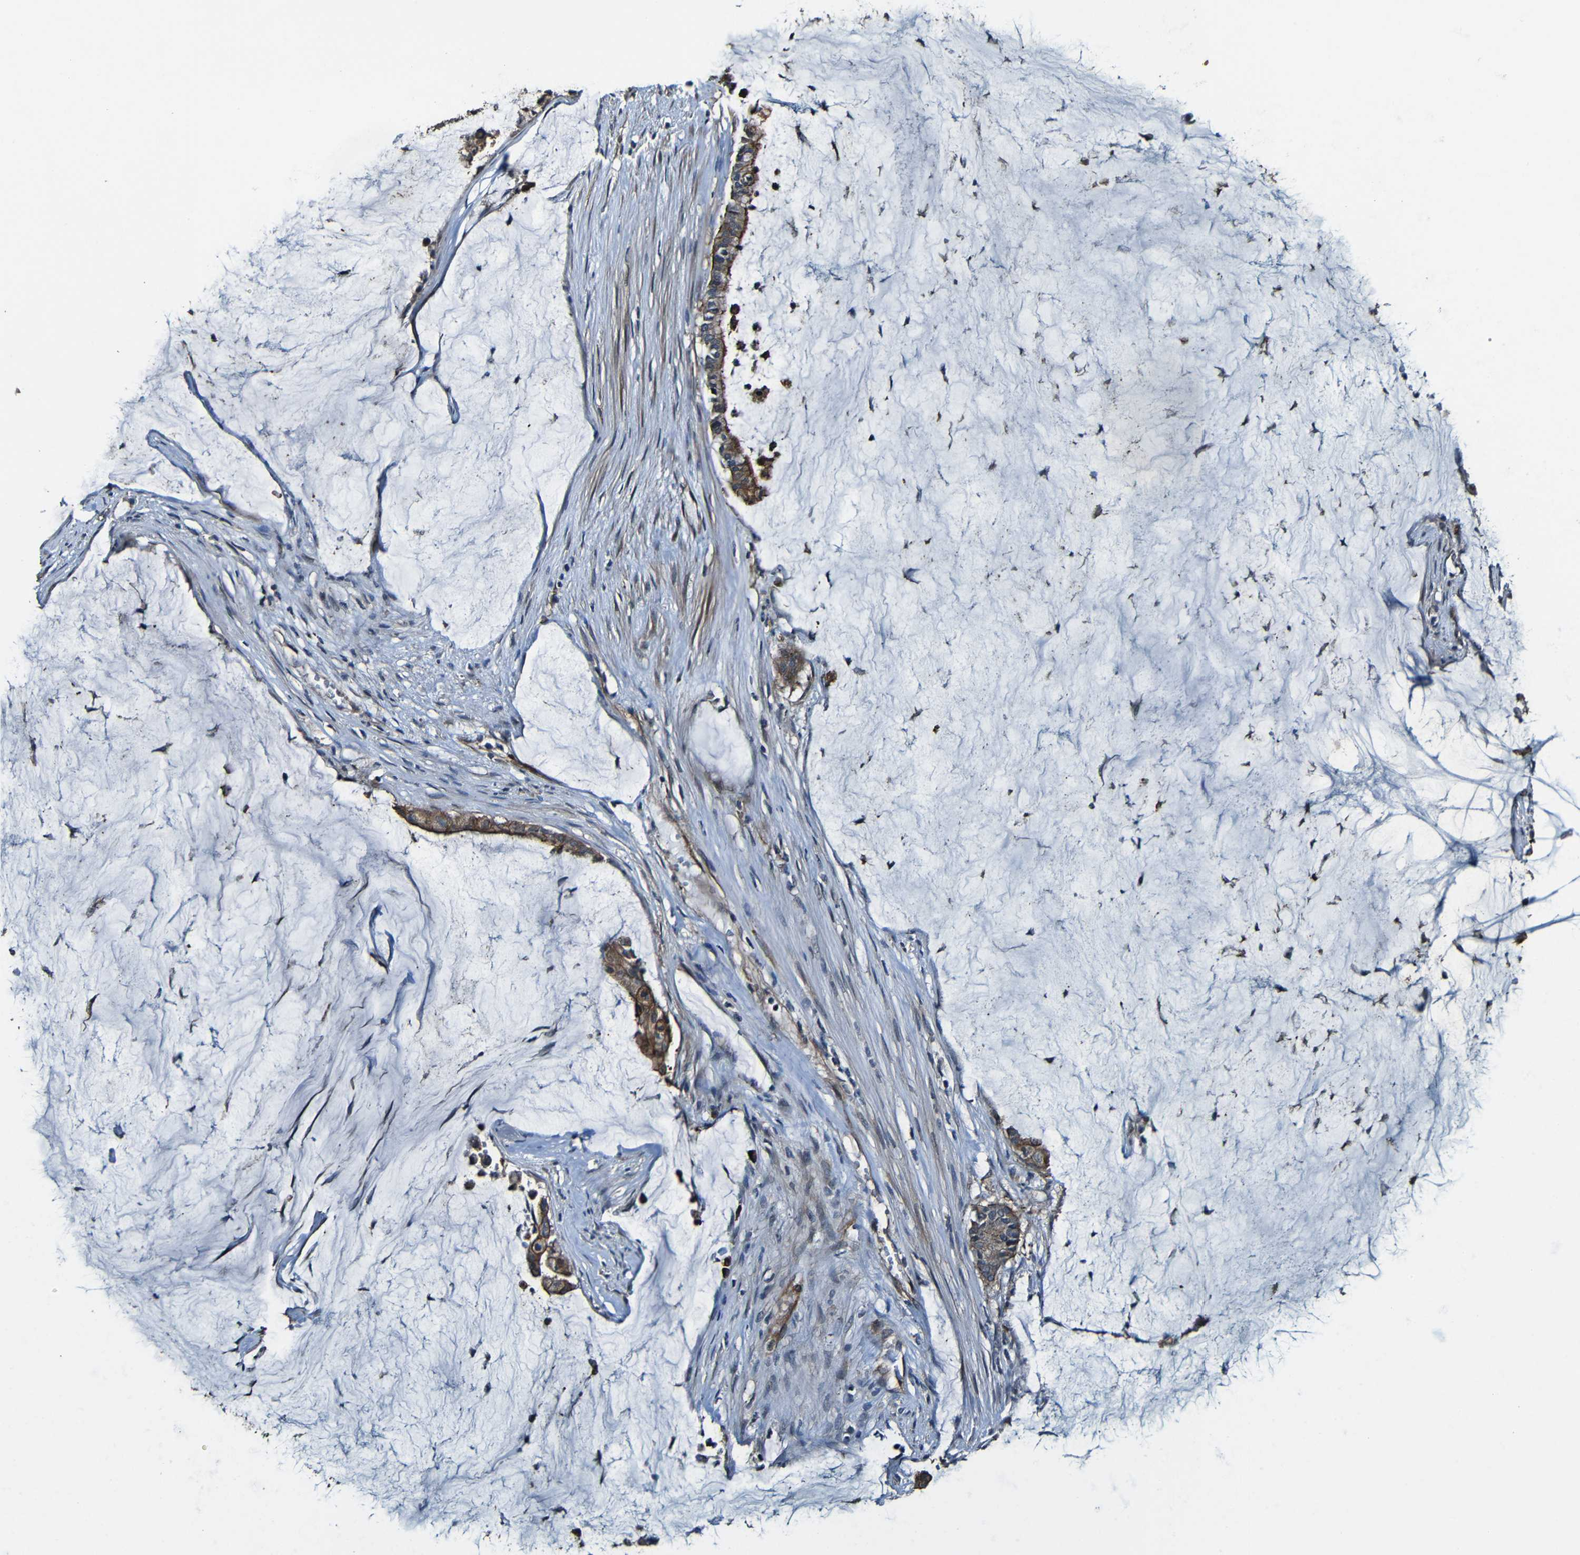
{"staining": {"intensity": "moderate", "quantity": ">75%", "location": "cytoplasmic/membranous"}, "tissue": "pancreatic cancer", "cell_type": "Tumor cells", "image_type": "cancer", "snomed": [{"axis": "morphology", "description": "Adenocarcinoma, NOS"}, {"axis": "topography", "description": "Pancreas"}], "caption": "Human pancreatic adenocarcinoma stained with a protein marker displays moderate staining in tumor cells.", "gene": "LGR5", "patient": {"sex": "male", "age": 41}}